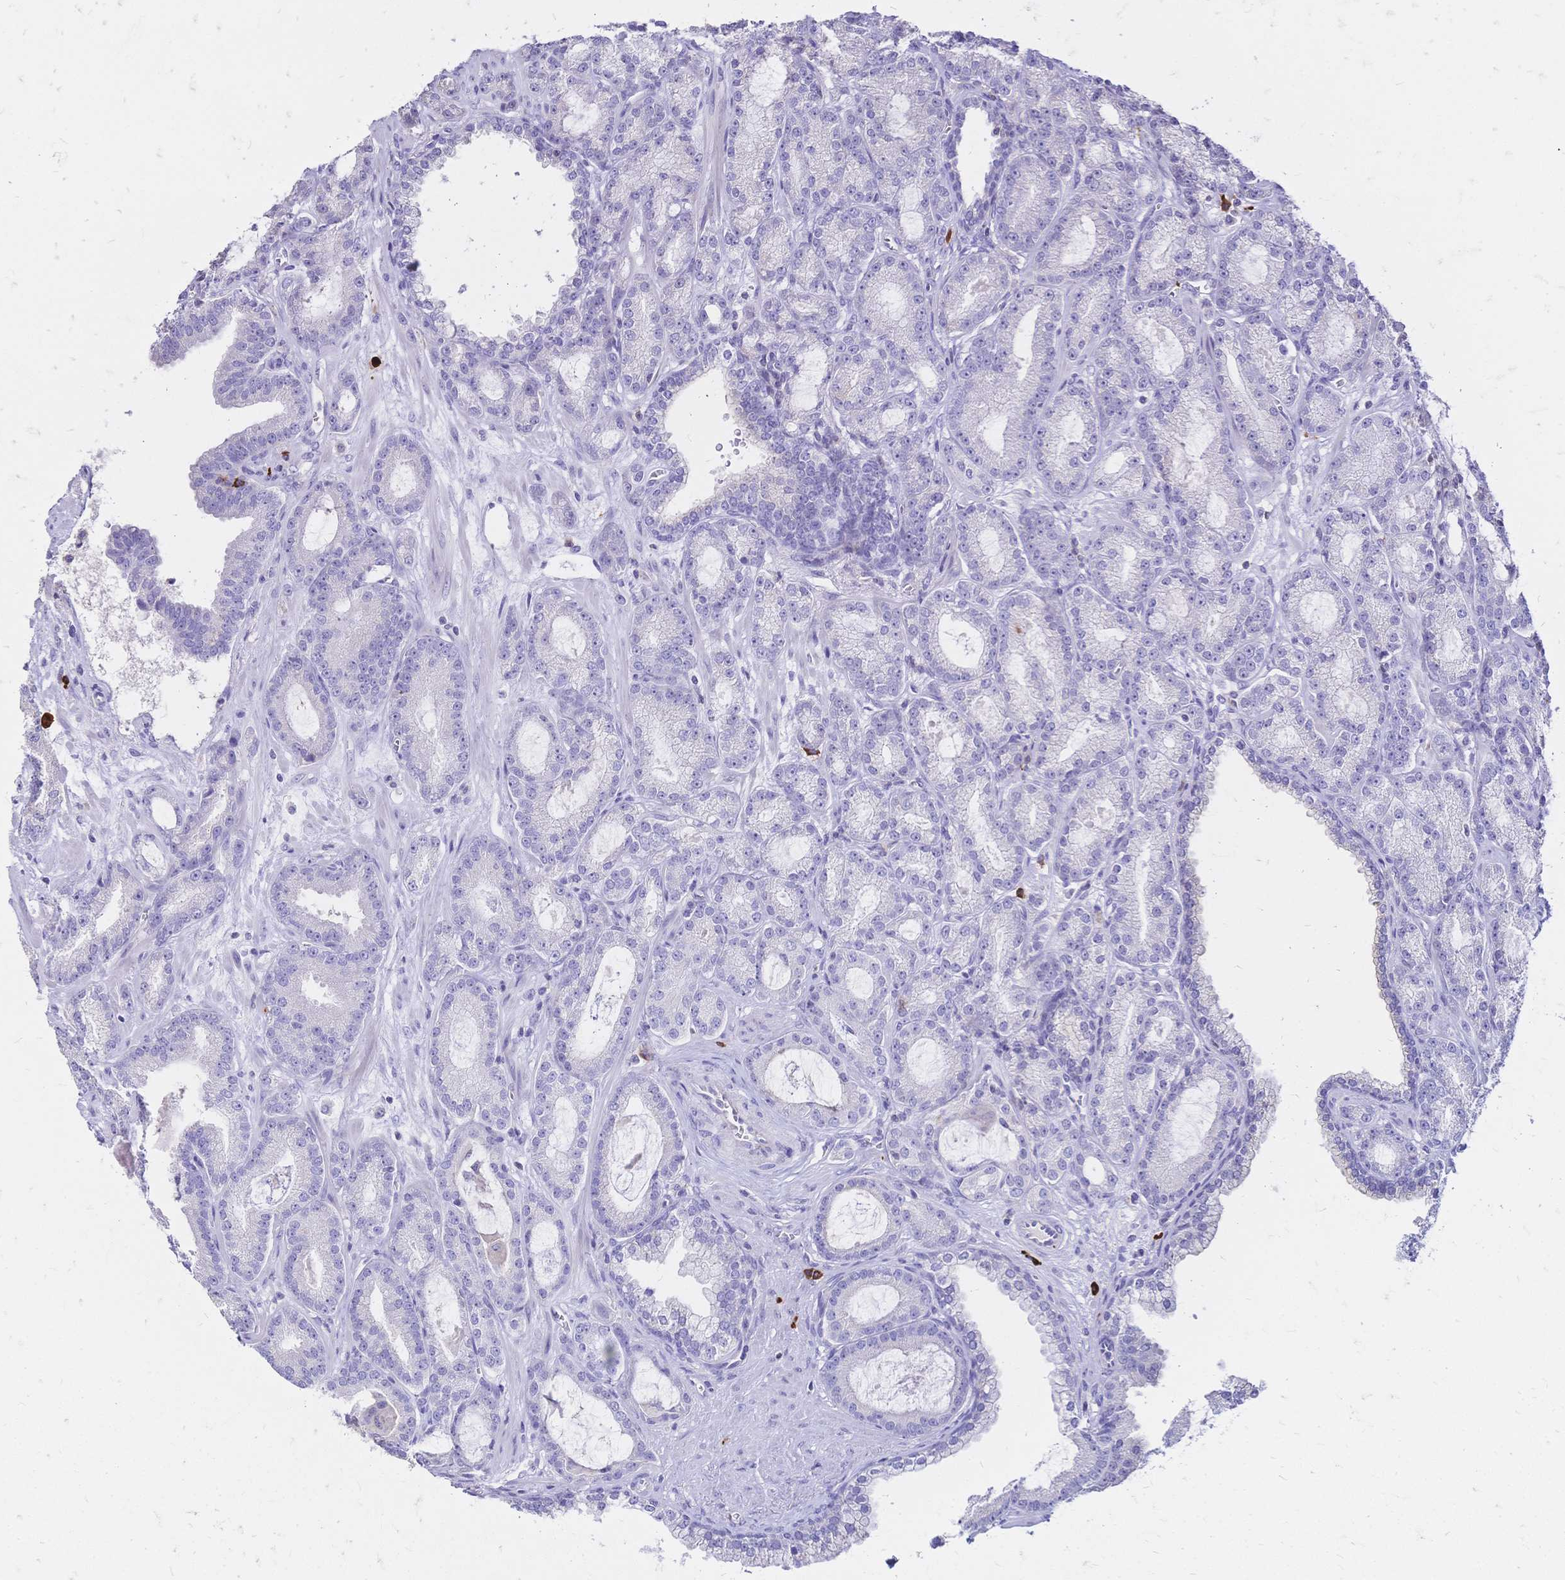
{"staining": {"intensity": "negative", "quantity": "none", "location": "none"}, "tissue": "prostate cancer", "cell_type": "Tumor cells", "image_type": "cancer", "snomed": [{"axis": "morphology", "description": "Adenocarcinoma, High grade"}, {"axis": "topography", "description": "Prostate"}], "caption": "A histopathology image of human prostate adenocarcinoma (high-grade) is negative for staining in tumor cells.", "gene": "IL2RA", "patient": {"sex": "male", "age": 65}}